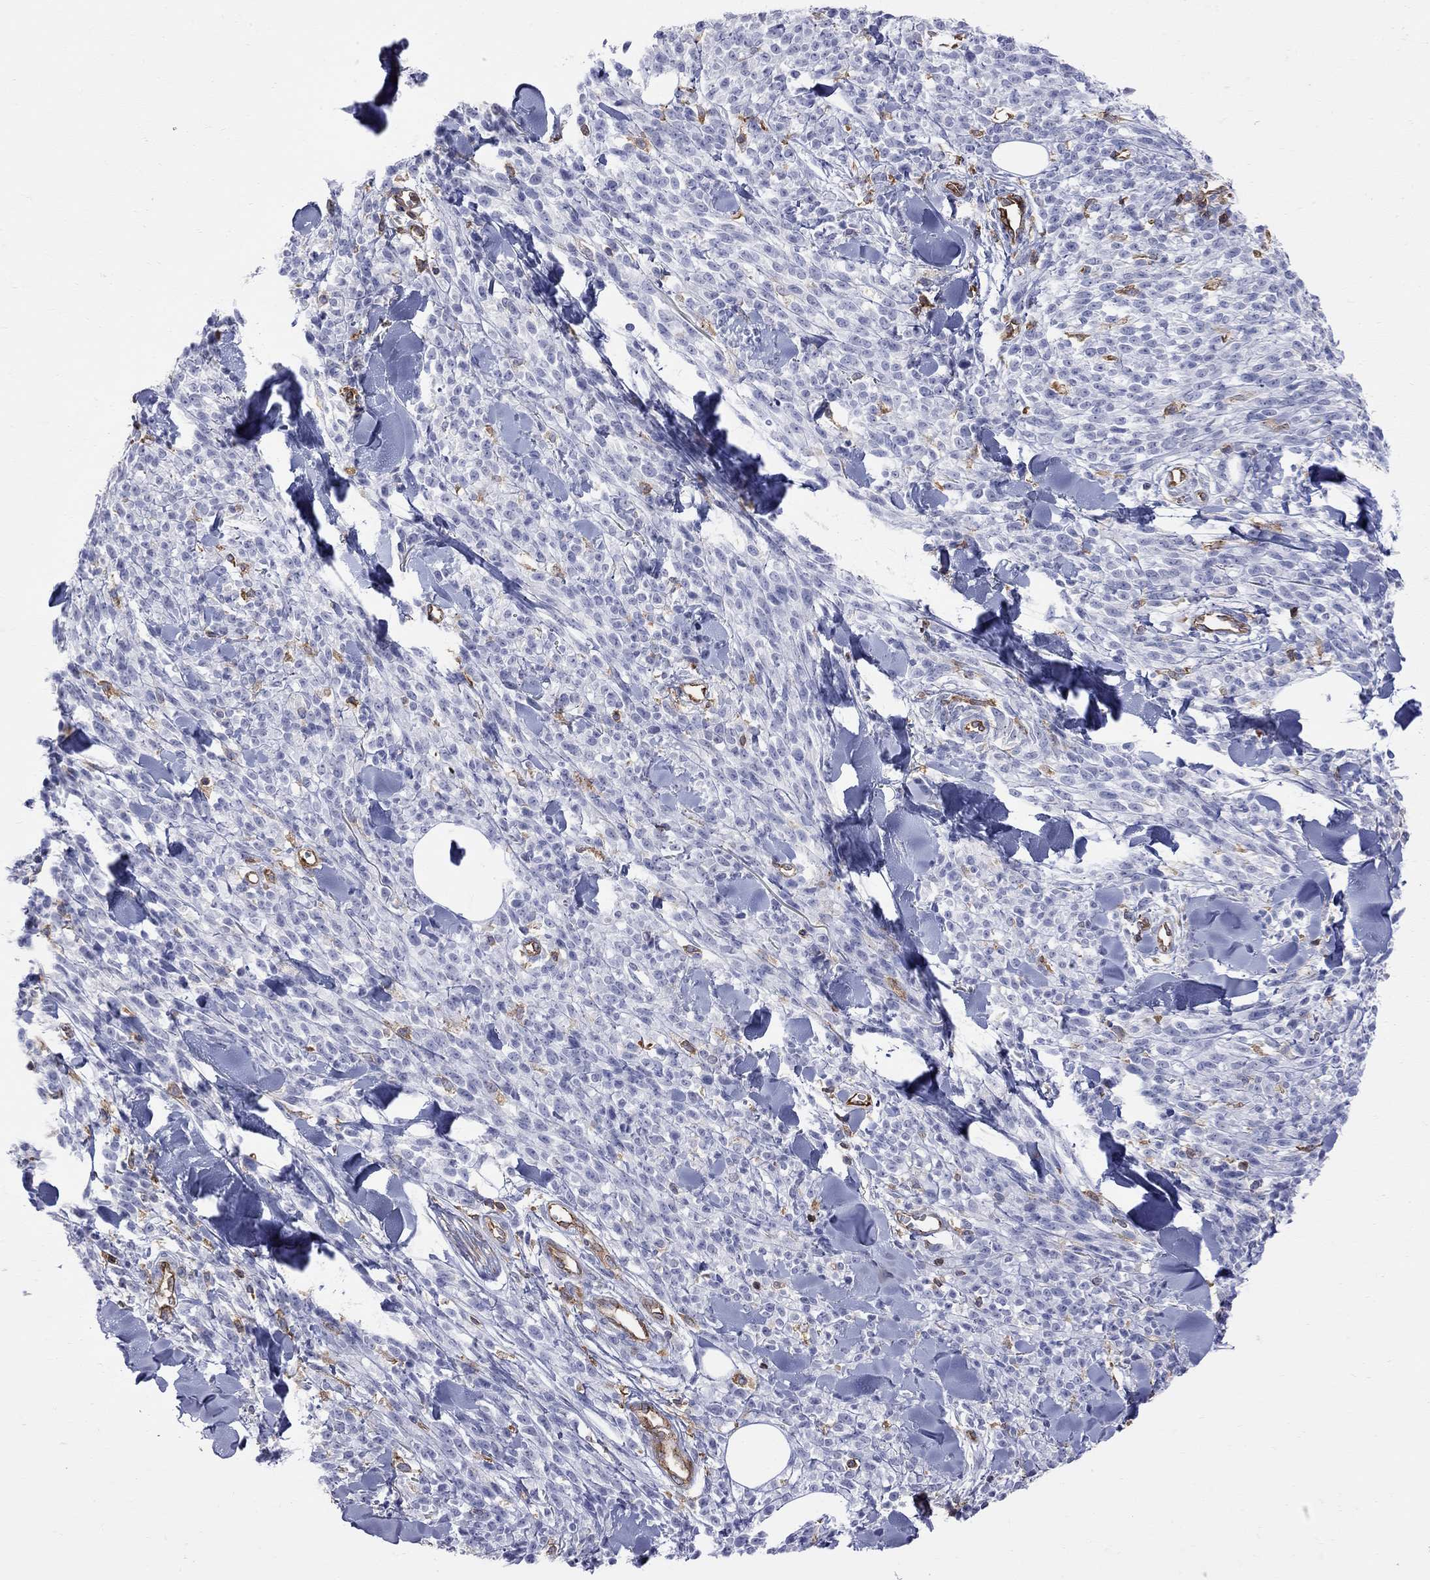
{"staining": {"intensity": "negative", "quantity": "none", "location": "none"}, "tissue": "melanoma", "cell_type": "Tumor cells", "image_type": "cancer", "snomed": [{"axis": "morphology", "description": "Malignant melanoma, NOS"}, {"axis": "topography", "description": "Skin"}, {"axis": "topography", "description": "Skin of trunk"}], "caption": "IHC of malignant melanoma reveals no positivity in tumor cells.", "gene": "ABI3", "patient": {"sex": "male", "age": 74}}